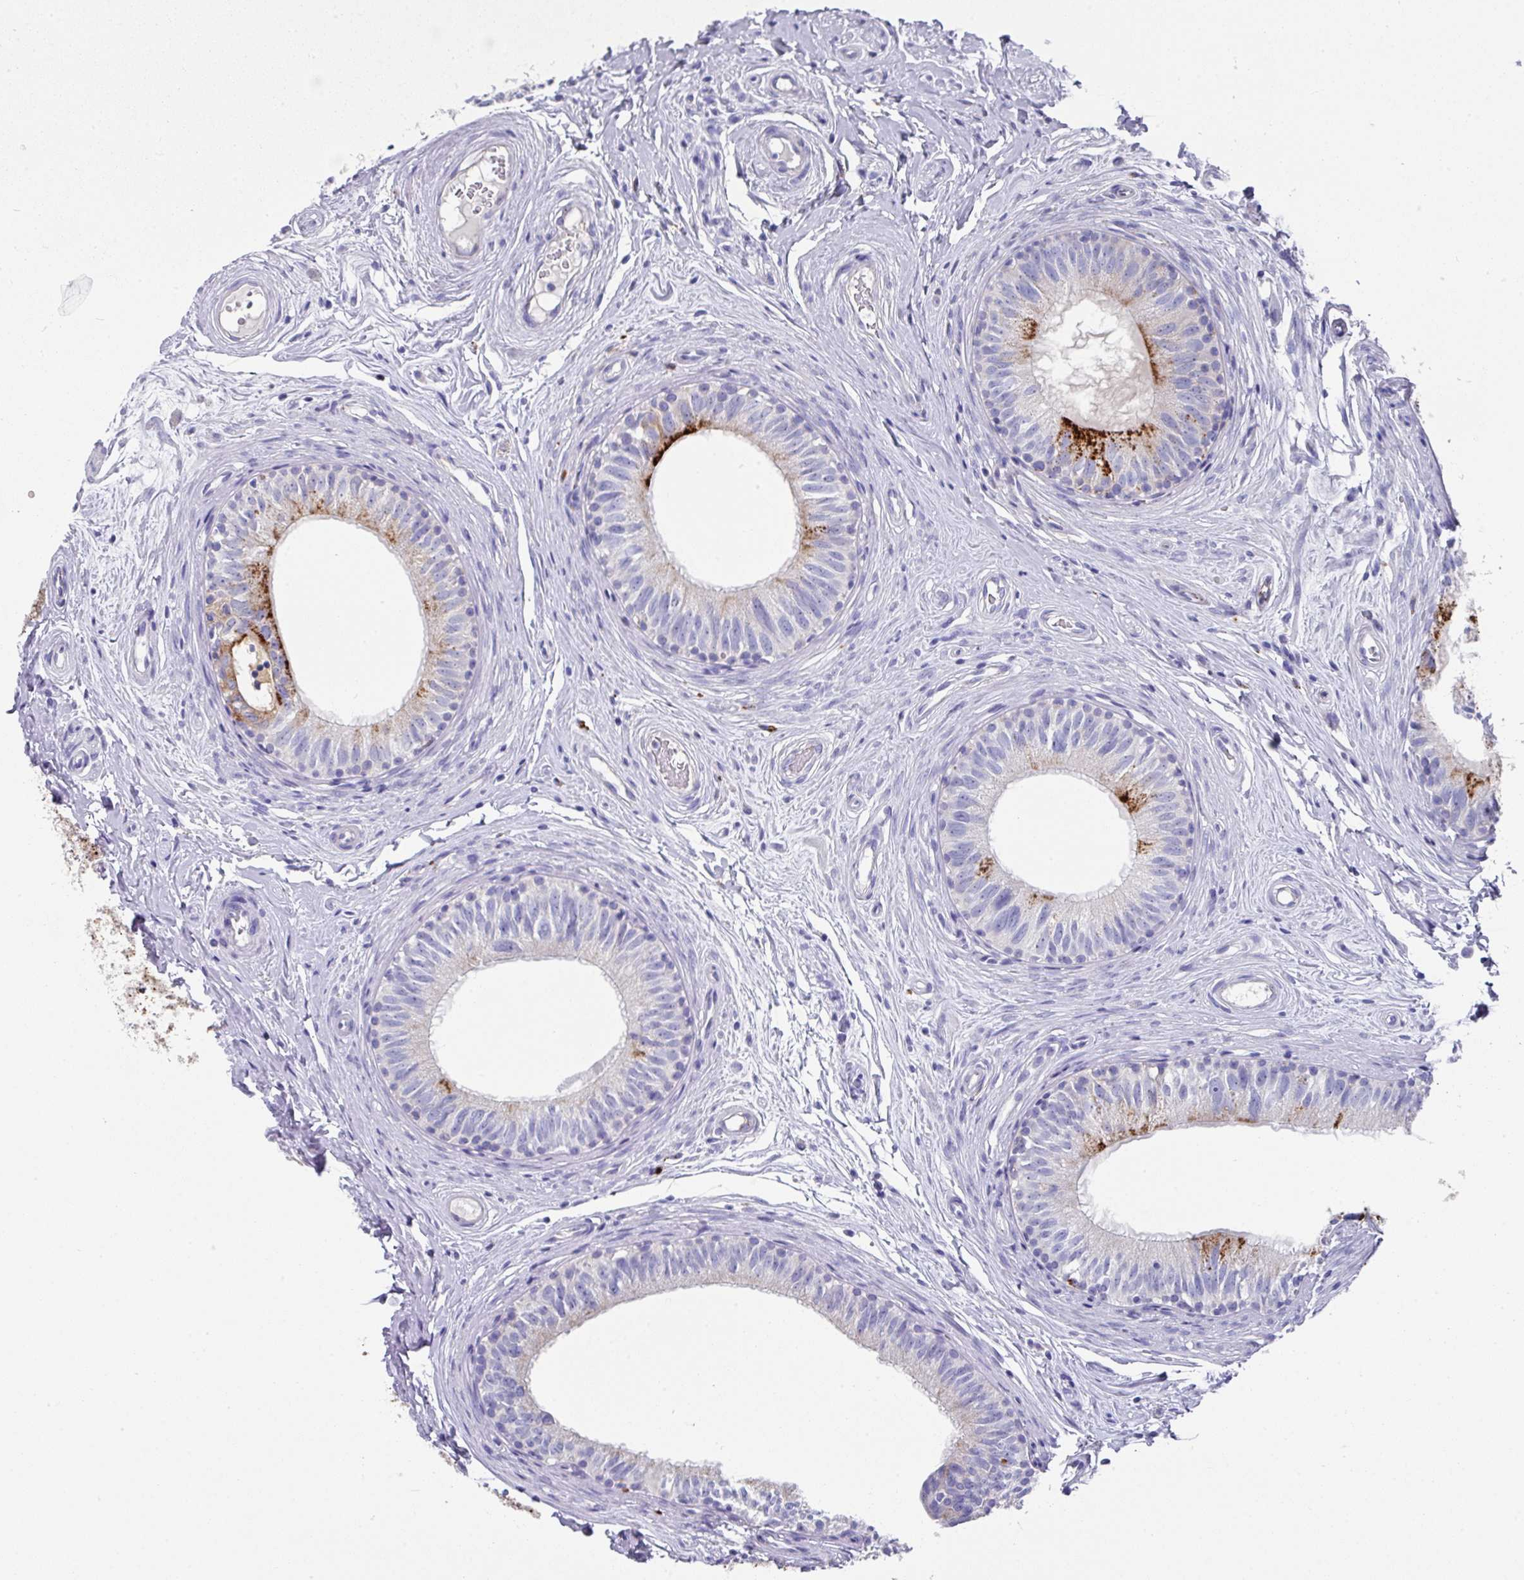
{"staining": {"intensity": "strong", "quantity": "<25%", "location": "cytoplasmic/membranous"}, "tissue": "epididymis", "cell_type": "Glandular cells", "image_type": "normal", "snomed": [{"axis": "morphology", "description": "Normal tissue, NOS"}, {"axis": "morphology", "description": "Seminoma, NOS"}, {"axis": "topography", "description": "Testis"}, {"axis": "topography", "description": "Epididymis"}], "caption": "Strong cytoplasmic/membranous protein staining is identified in about <25% of glandular cells in epididymis.", "gene": "CPVL", "patient": {"sex": "male", "age": 45}}